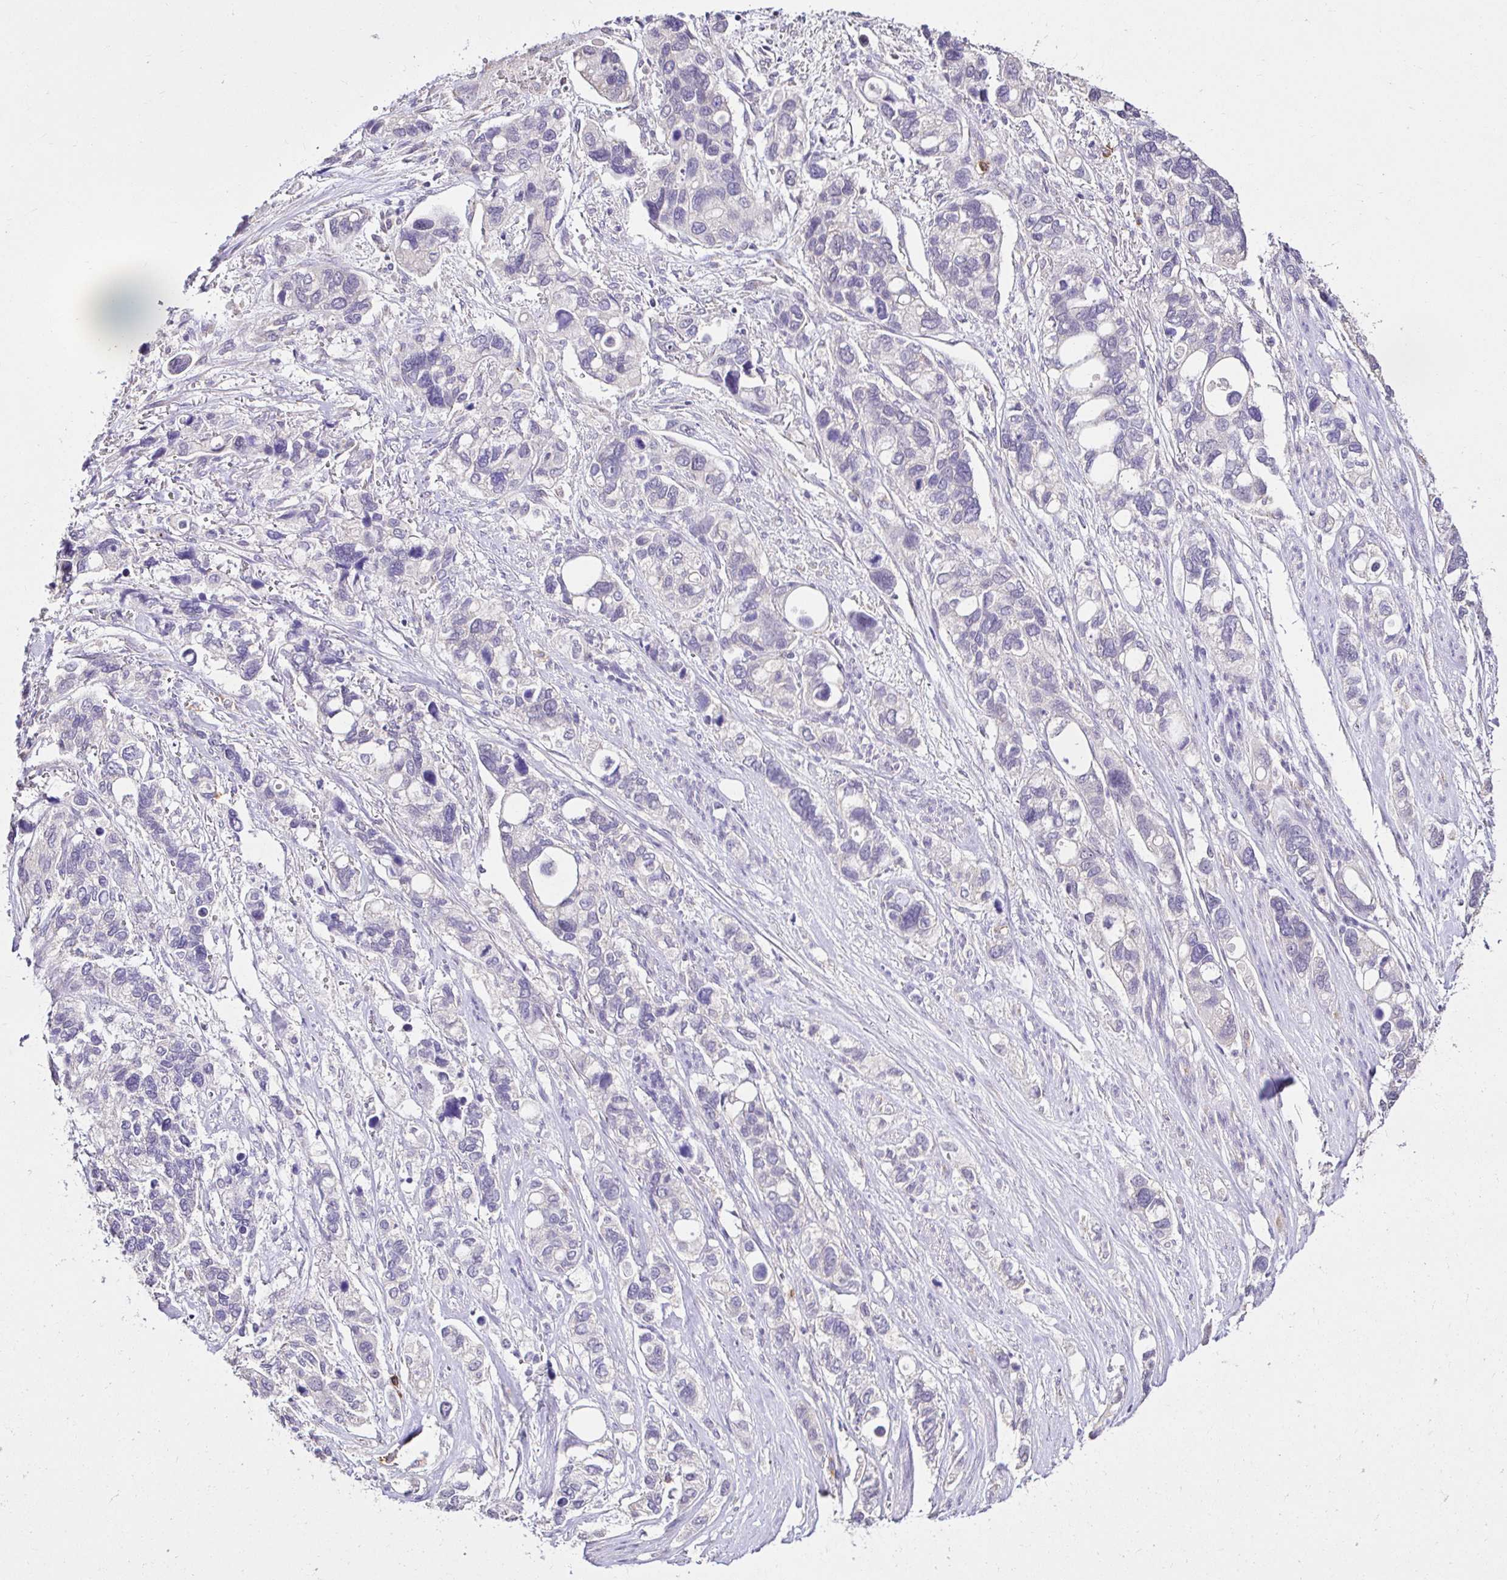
{"staining": {"intensity": "negative", "quantity": "none", "location": "none"}, "tissue": "stomach cancer", "cell_type": "Tumor cells", "image_type": "cancer", "snomed": [{"axis": "morphology", "description": "Adenocarcinoma, NOS"}, {"axis": "topography", "description": "Stomach, upper"}], "caption": "This is an immunohistochemistry histopathology image of human adenocarcinoma (stomach). There is no staining in tumor cells.", "gene": "KIAA1210", "patient": {"sex": "female", "age": 81}}